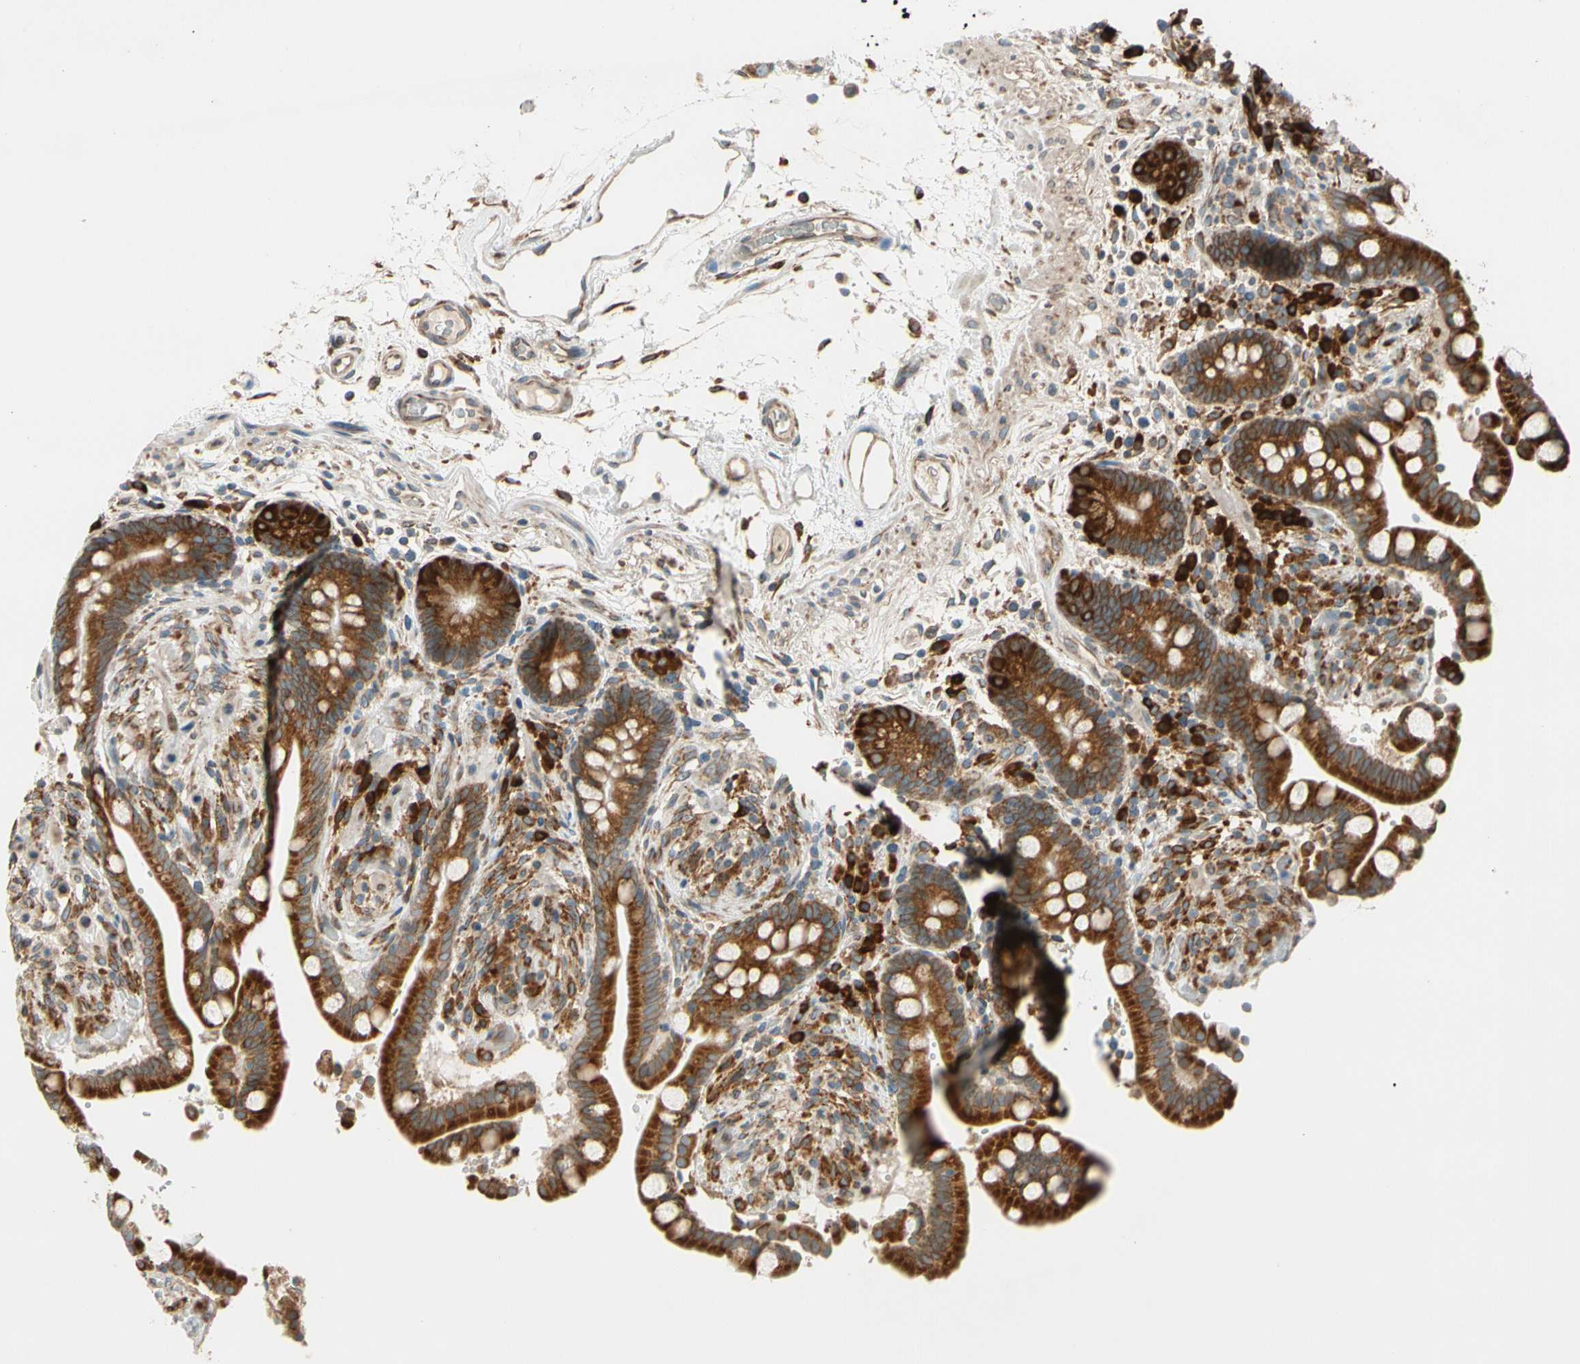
{"staining": {"intensity": "moderate", "quantity": ">75%", "location": "cytoplasmic/membranous"}, "tissue": "colon", "cell_type": "Endothelial cells", "image_type": "normal", "snomed": [{"axis": "morphology", "description": "Normal tissue, NOS"}, {"axis": "topography", "description": "Colon"}], "caption": "DAB immunohistochemical staining of unremarkable colon reveals moderate cytoplasmic/membranous protein positivity in approximately >75% of endothelial cells.", "gene": "RPN2", "patient": {"sex": "male", "age": 73}}